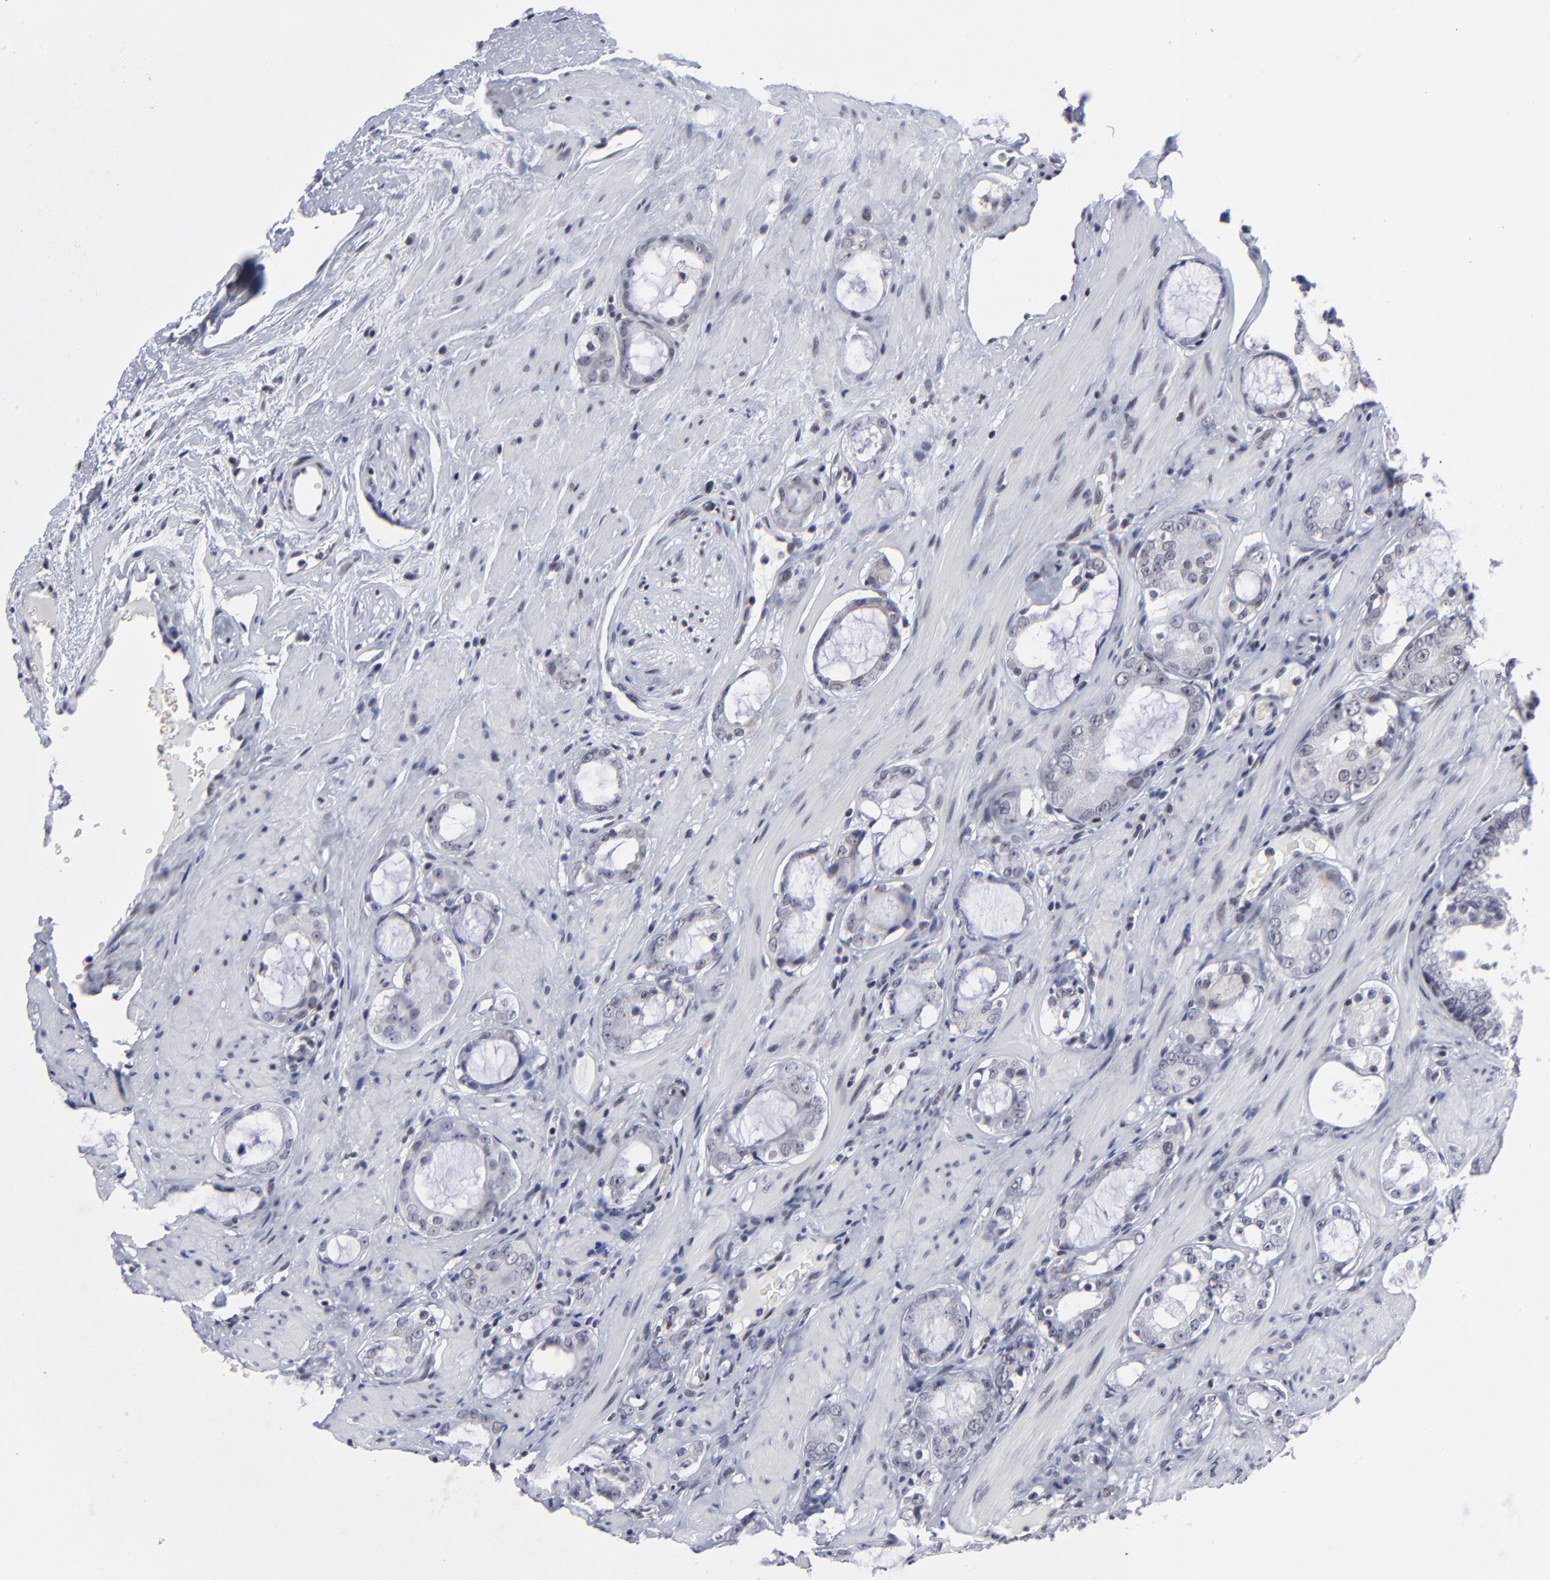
{"staining": {"intensity": "negative", "quantity": "none", "location": "none"}, "tissue": "prostate cancer", "cell_type": "Tumor cells", "image_type": "cancer", "snomed": [{"axis": "morphology", "description": "Adenocarcinoma, Medium grade"}, {"axis": "topography", "description": "Prostate"}], "caption": "Immunohistochemistry photomicrograph of neoplastic tissue: prostate medium-grade adenocarcinoma stained with DAB (3,3'-diaminobenzidine) displays no significant protein expression in tumor cells. The staining is performed using DAB brown chromogen with nuclei counter-stained in using hematoxylin.", "gene": "SP2", "patient": {"sex": "male", "age": 73}}